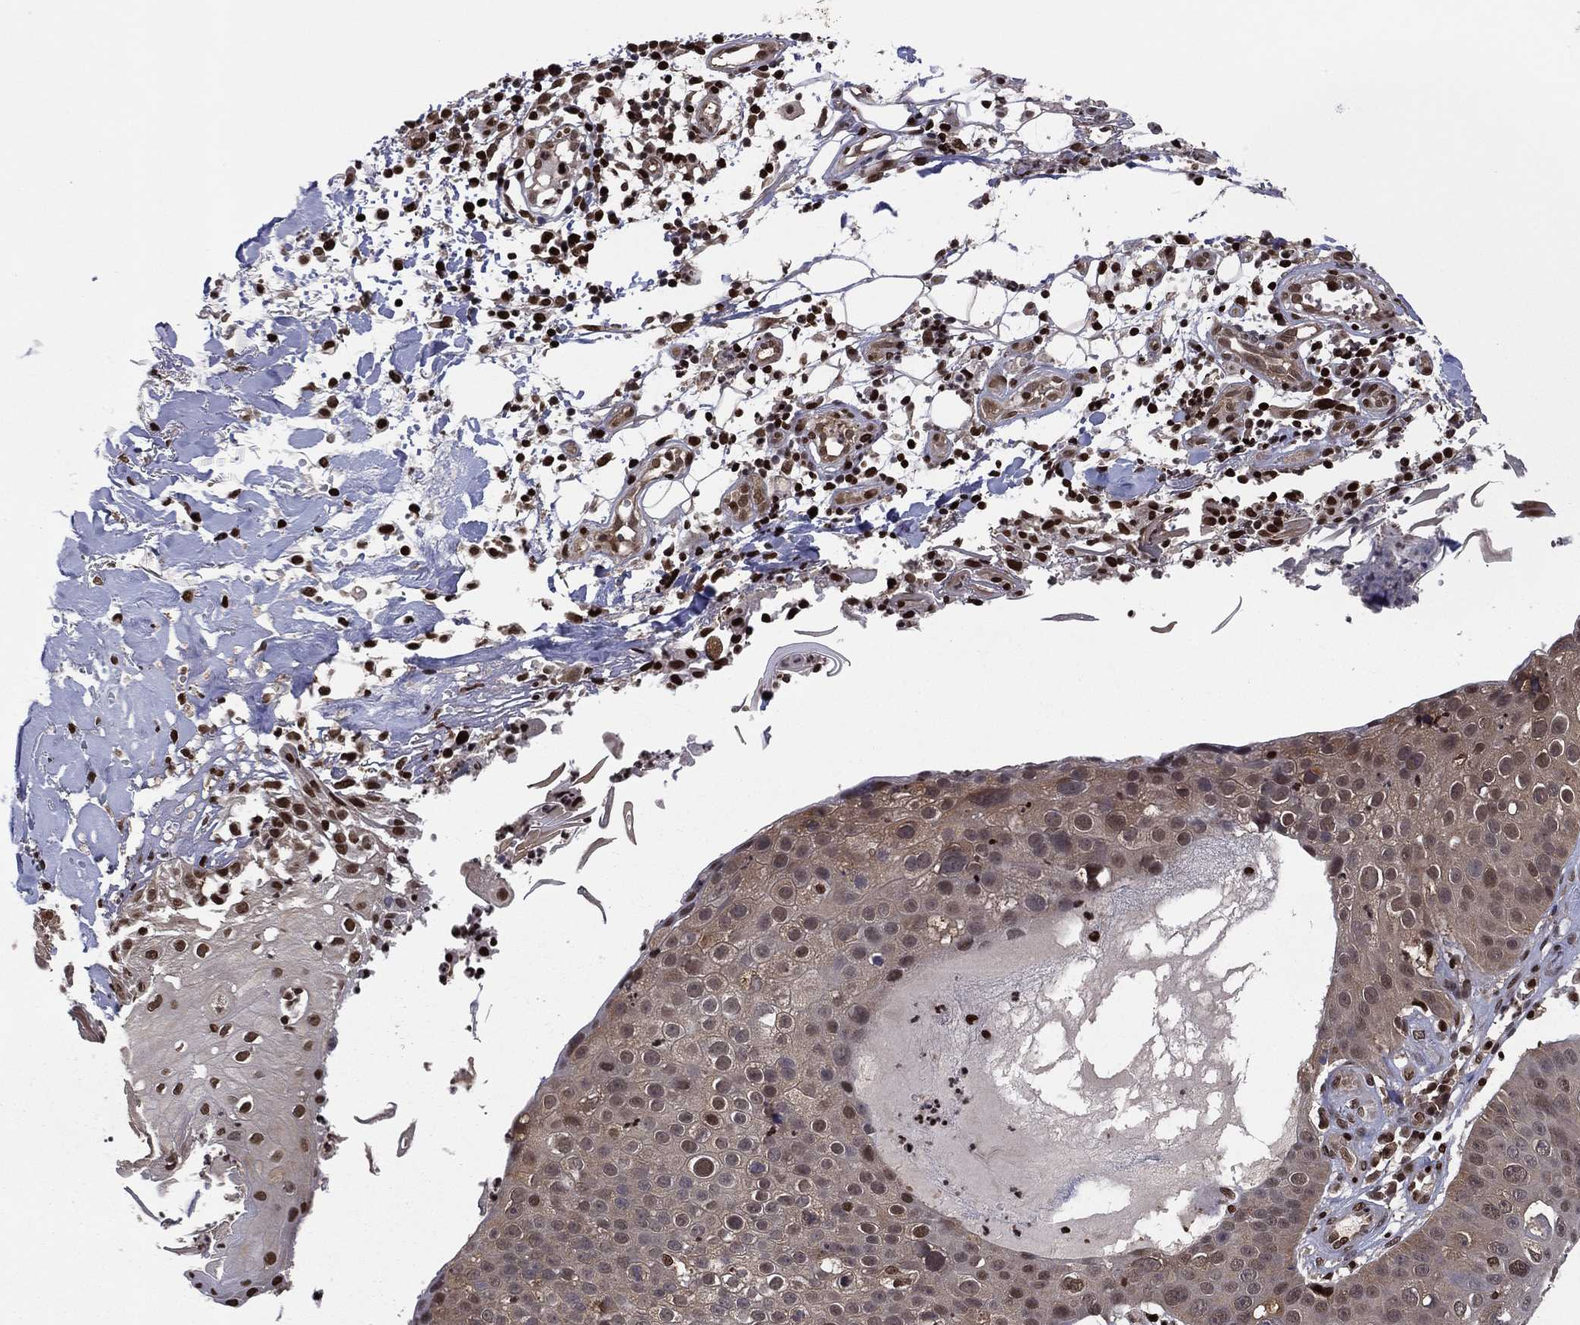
{"staining": {"intensity": "moderate", "quantity": "<25%", "location": "cytoplasmic/membranous,nuclear"}, "tissue": "skin cancer", "cell_type": "Tumor cells", "image_type": "cancer", "snomed": [{"axis": "morphology", "description": "Squamous cell carcinoma, NOS"}, {"axis": "topography", "description": "Skin"}], "caption": "There is low levels of moderate cytoplasmic/membranous and nuclear staining in tumor cells of skin cancer (squamous cell carcinoma), as demonstrated by immunohistochemical staining (brown color).", "gene": "PSMA1", "patient": {"sex": "male", "age": 71}}